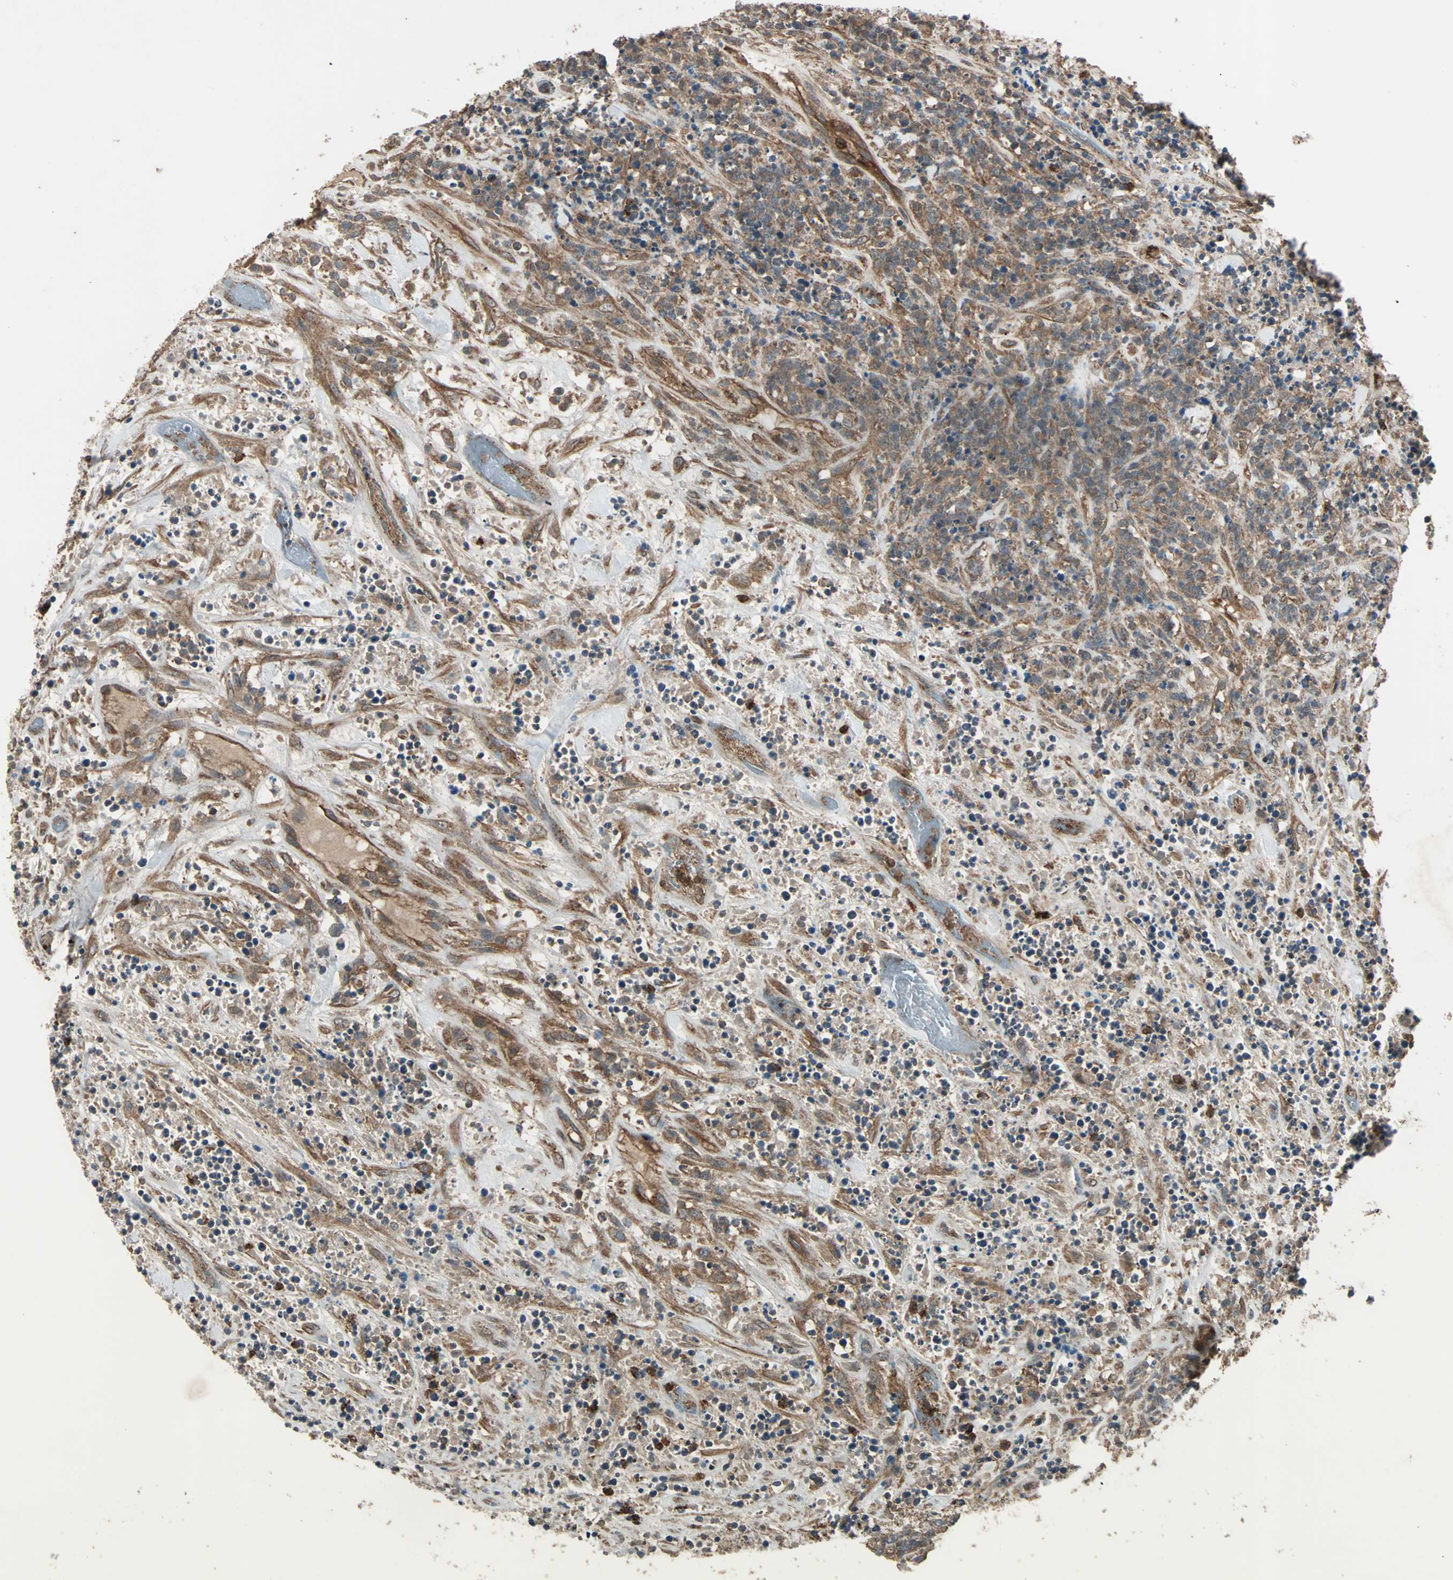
{"staining": {"intensity": "moderate", "quantity": ">75%", "location": "cytoplasmic/membranous"}, "tissue": "lymphoma", "cell_type": "Tumor cells", "image_type": "cancer", "snomed": [{"axis": "morphology", "description": "Malignant lymphoma, non-Hodgkin's type, High grade"}, {"axis": "topography", "description": "Soft tissue"}], "caption": "High-grade malignant lymphoma, non-Hodgkin's type stained with a brown dye reveals moderate cytoplasmic/membranous positive staining in about >75% of tumor cells.", "gene": "GCK", "patient": {"sex": "male", "age": 18}}